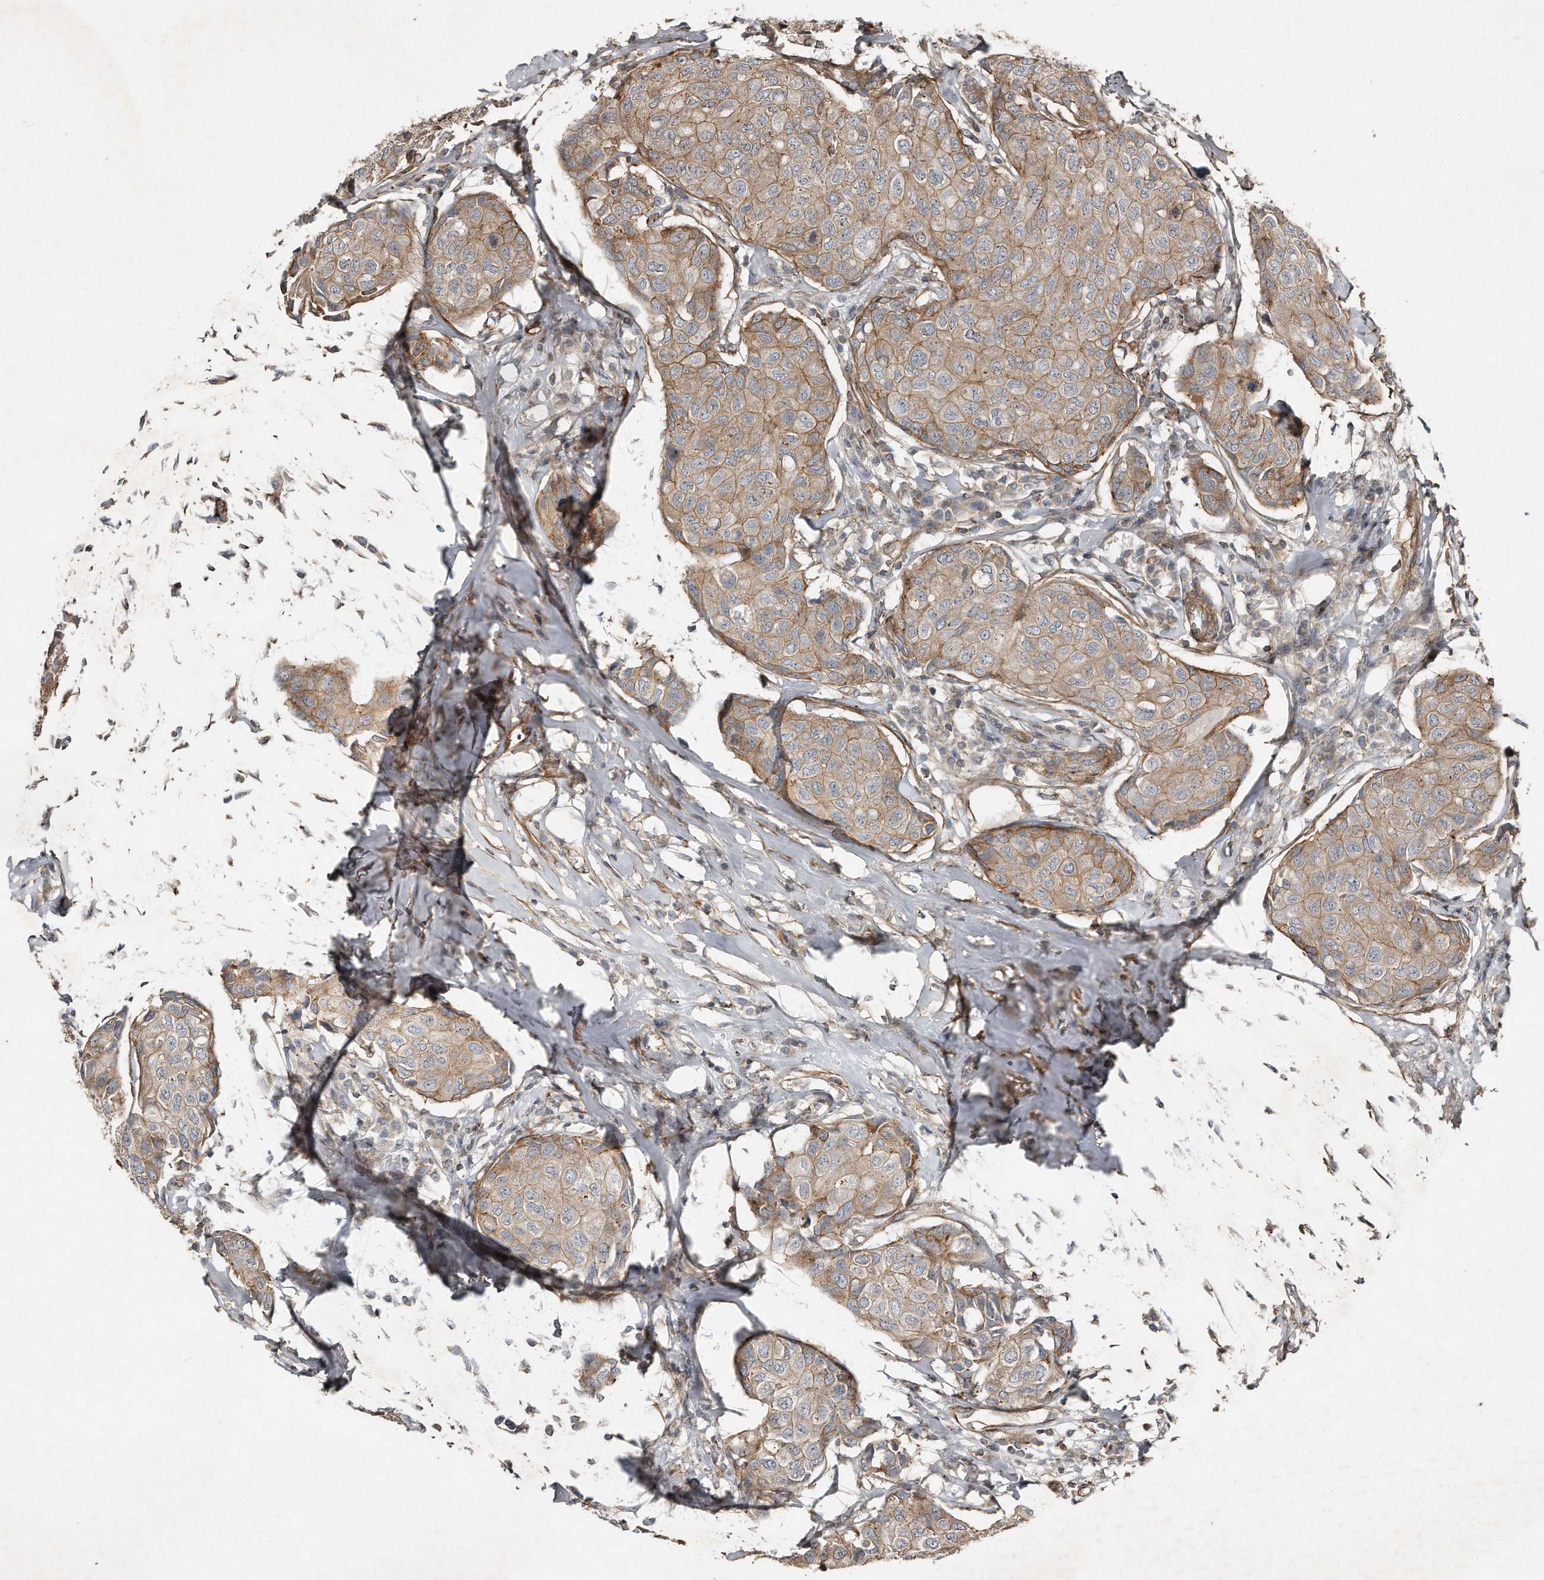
{"staining": {"intensity": "weak", "quantity": ">75%", "location": "cytoplasmic/membranous"}, "tissue": "breast cancer", "cell_type": "Tumor cells", "image_type": "cancer", "snomed": [{"axis": "morphology", "description": "Duct carcinoma"}, {"axis": "topography", "description": "Breast"}], "caption": "Brown immunohistochemical staining in breast cancer (invasive ductal carcinoma) demonstrates weak cytoplasmic/membranous expression in approximately >75% of tumor cells. The protein is shown in brown color, while the nuclei are stained blue.", "gene": "SNAP47", "patient": {"sex": "female", "age": 80}}